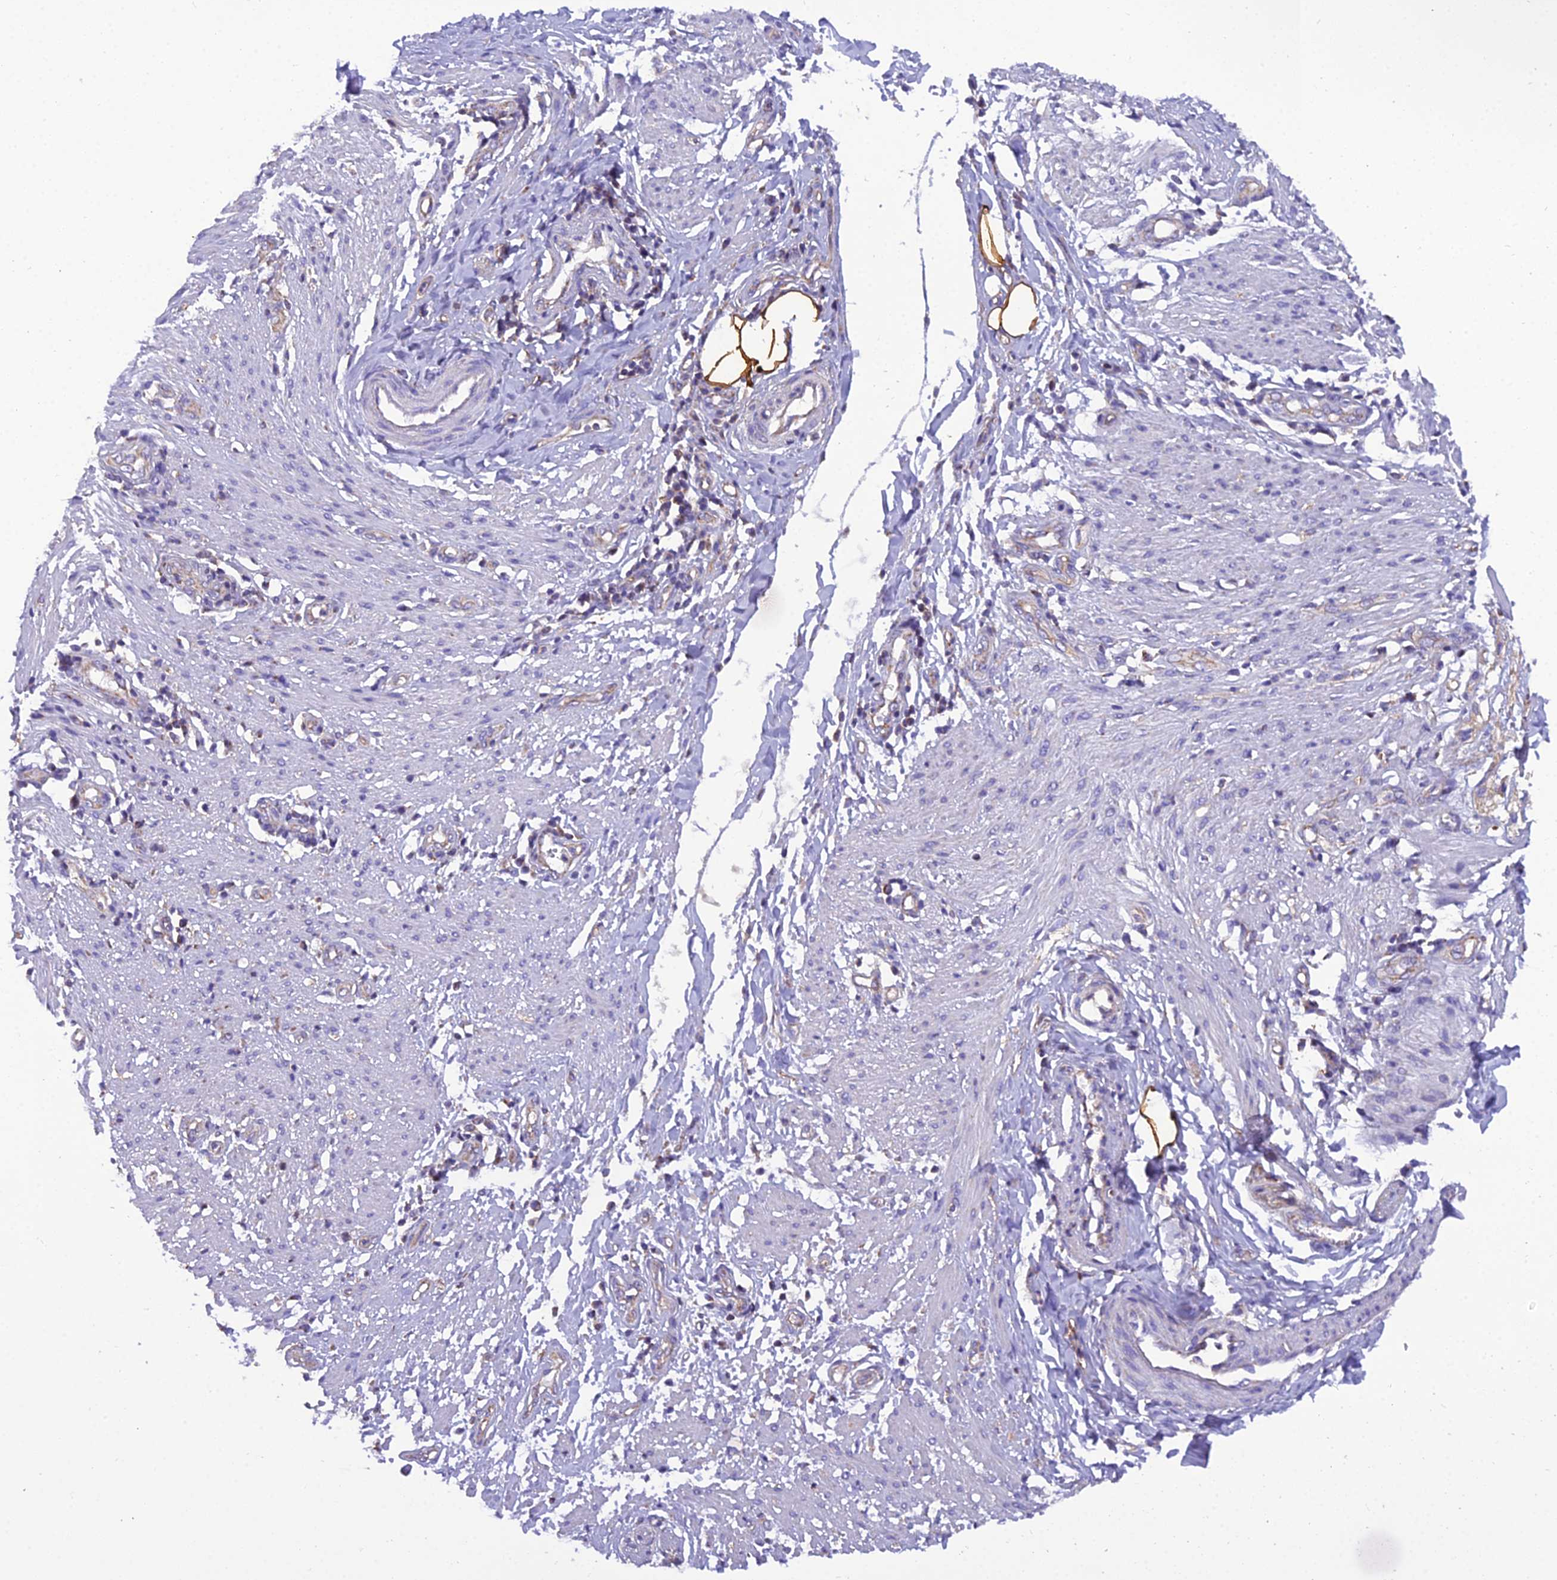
{"staining": {"intensity": "negative", "quantity": "none", "location": "none"}, "tissue": "smooth muscle", "cell_type": "Smooth muscle cells", "image_type": "normal", "snomed": [{"axis": "morphology", "description": "Normal tissue, NOS"}, {"axis": "morphology", "description": "Adenocarcinoma, NOS"}, {"axis": "topography", "description": "Colon"}, {"axis": "topography", "description": "Peripheral nerve tissue"}], "caption": "IHC of benign human smooth muscle exhibits no expression in smooth muscle cells. (DAB immunohistochemistry (IHC), high magnification).", "gene": "GPD1", "patient": {"sex": "male", "age": 14}}